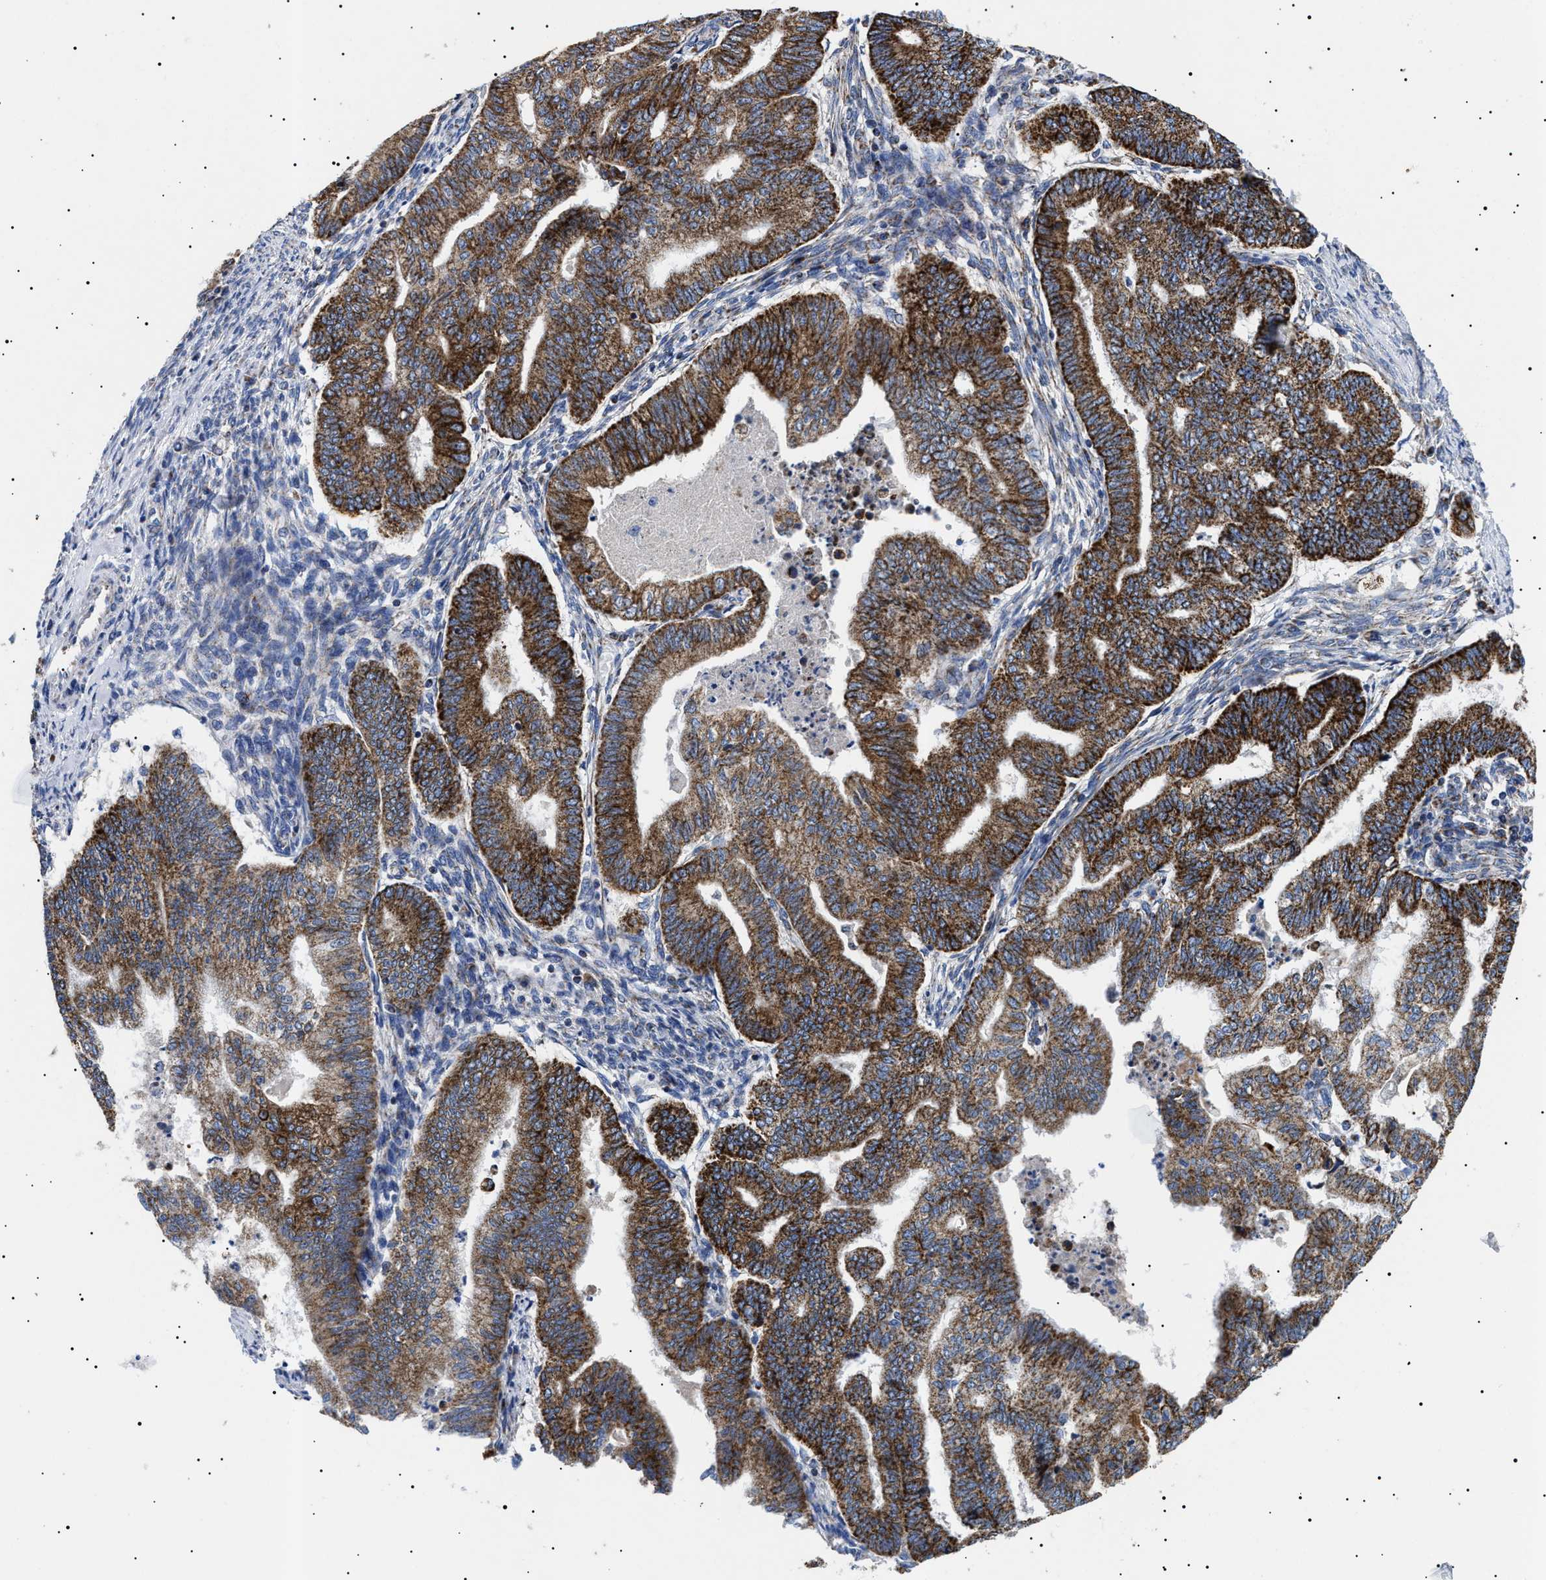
{"staining": {"intensity": "strong", "quantity": ">75%", "location": "cytoplasmic/membranous"}, "tissue": "endometrial cancer", "cell_type": "Tumor cells", "image_type": "cancer", "snomed": [{"axis": "morphology", "description": "Polyp, NOS"}, {"axis": "morphology", "description": "Adenocarcinoma, NOS"}, {"axis": "morphology", "description": "Adenoma, NOS"}, {"axis": "topography", "description": "Endometrium"}], "caption": "Immunohistochemical staining of adenocarcinoma (endometrial) reveals high levels of strong cytoplasmic/membranous protein staining in approximately >75% of tumor cells.", "gene": "CHRDL2", "patient": {"sex": "female", "age": 79}}